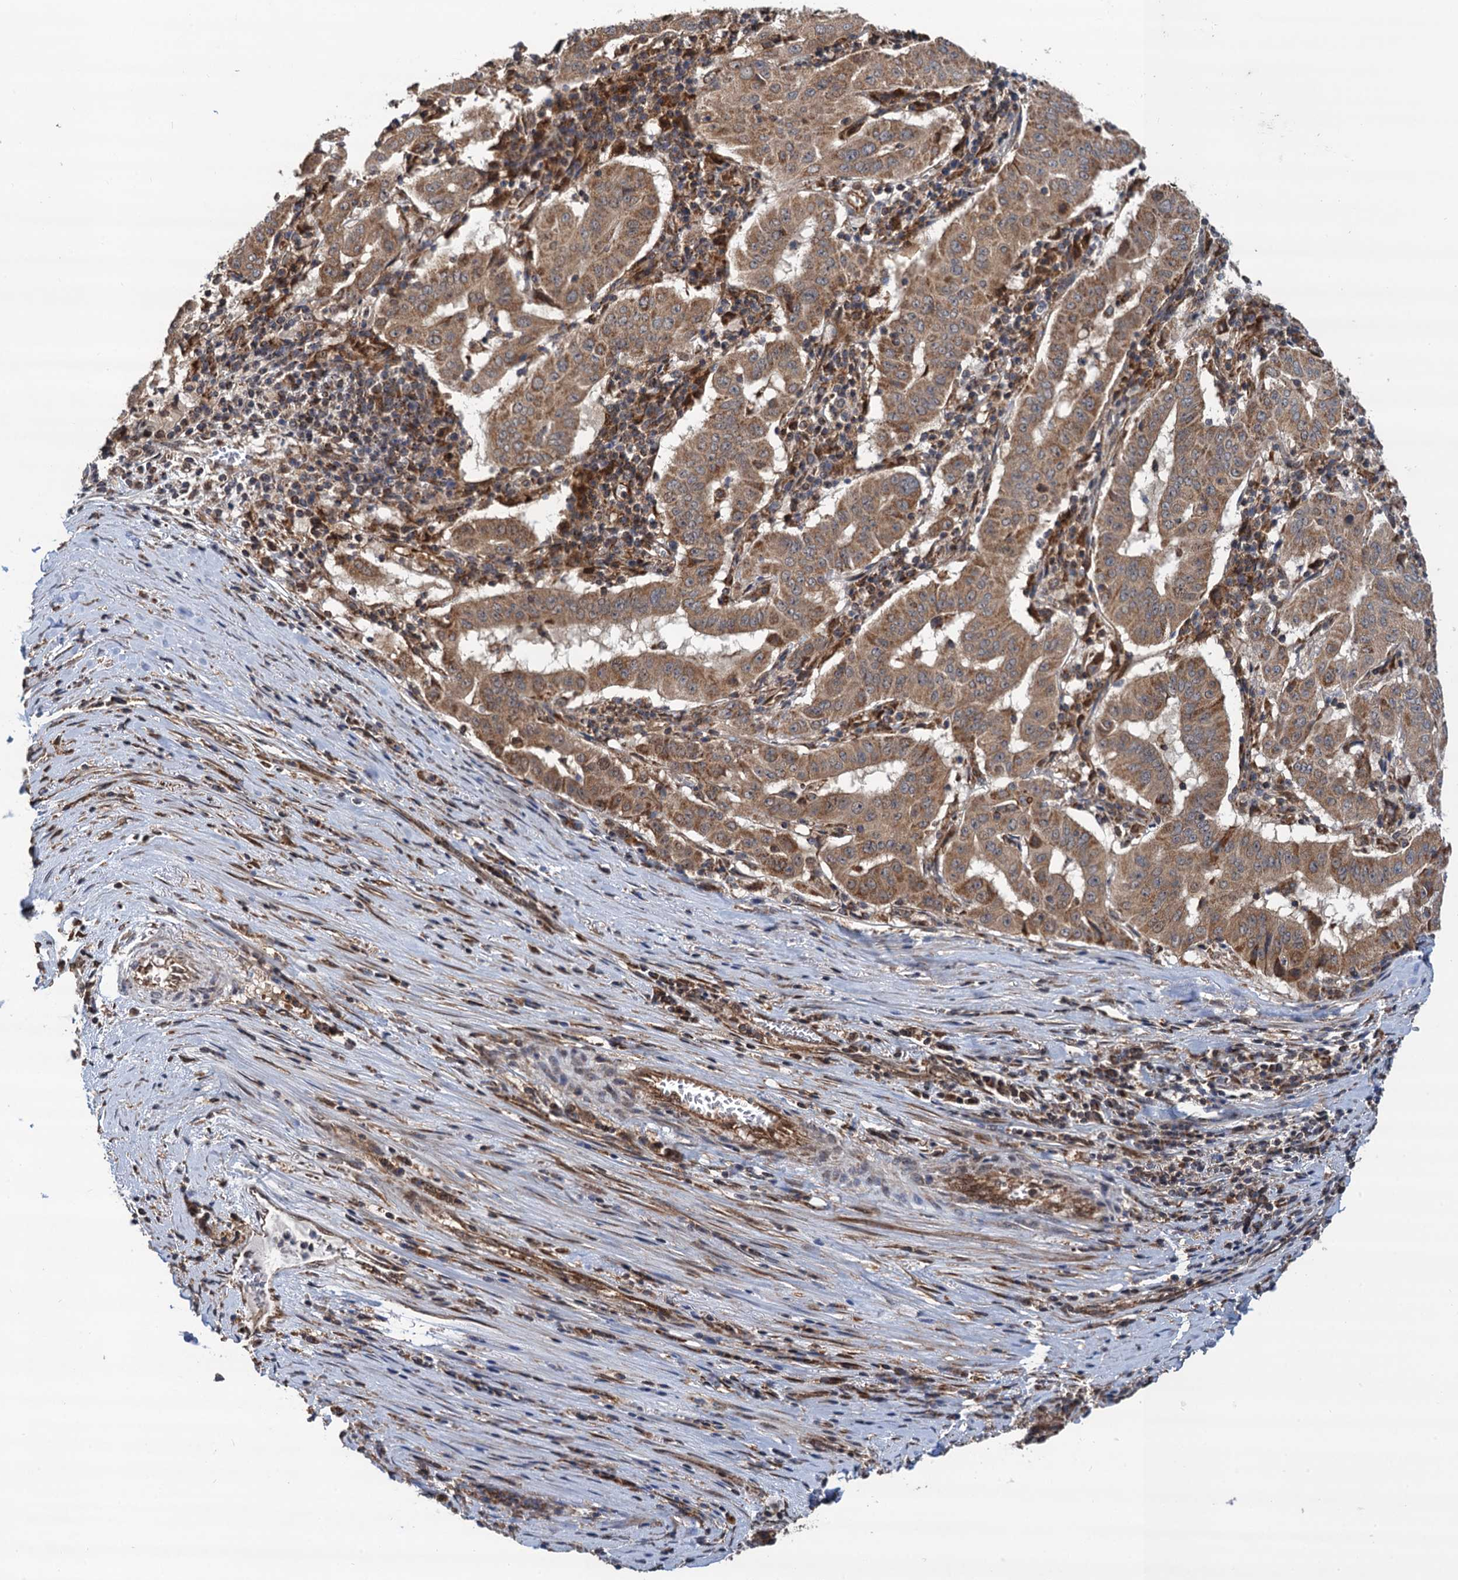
{"staining": {"intensity": "moderate", "quantity": ">75%", "location": "cytoplasmic/membranous"}, "tissue": "pancreatic cancer", "cell_type": "Tumor cells", "image_type": "cancer", "snomed": [{"axis": "morphology", "description": "Adenocarcinoma, NOS"}, {"axis": "topography", "description": "Pancreas"}], "caption": "This photomicrograph displays IHC staining of adenocarcinoma (pancreatic), with medium moderate cytoplasmic/membranous staining in about >75% of tumor cells.", "gene": "CMPK2", "patient": {"sex": "male", "age": 63}}